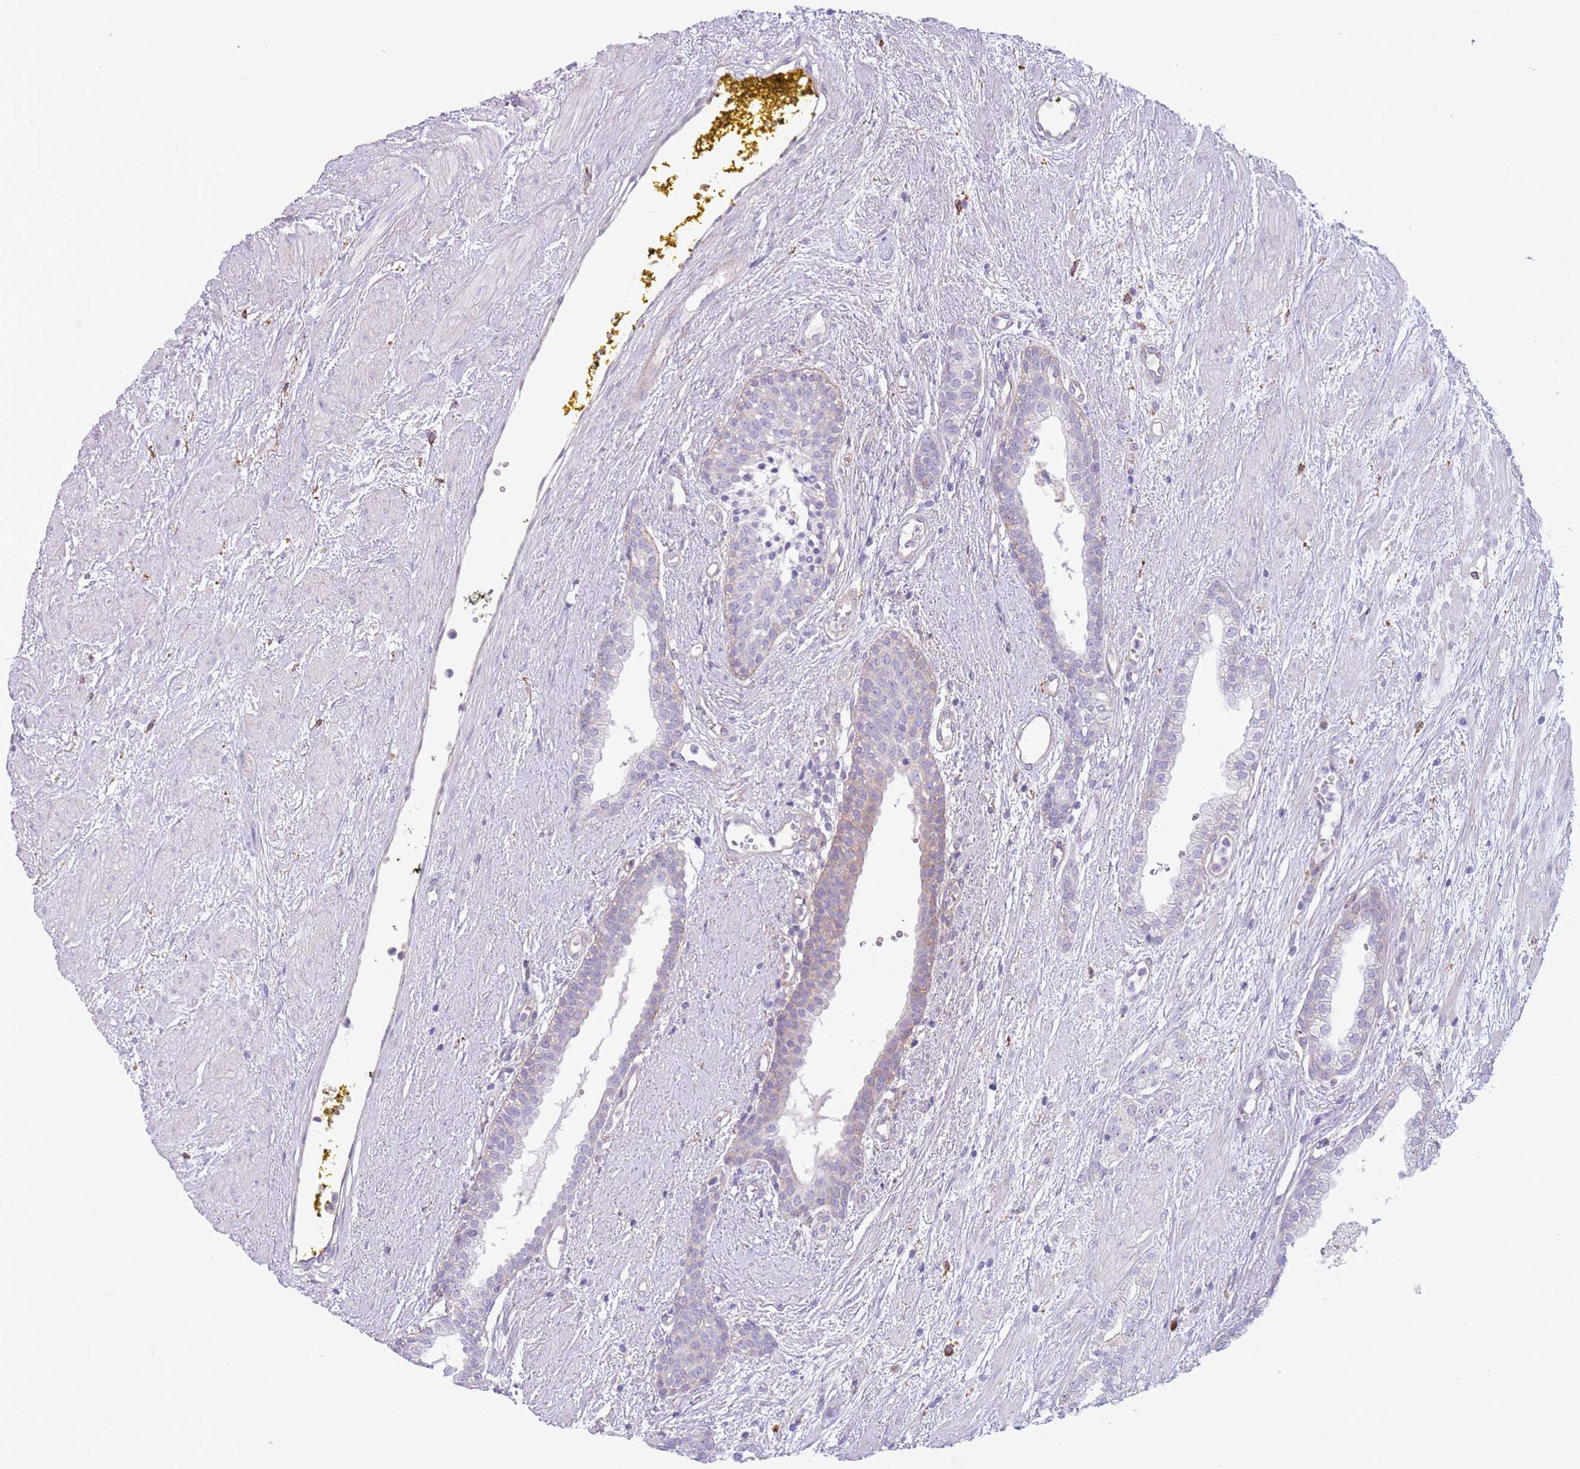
{"staining": {"intensity": "negative", "quantity": "none", "location": "none"}, "tissue": "prostate cancer", "cell_type": "Tumor cells", "image_type": "cancer", "snomed": [{"axis": "morphology", "description": "Adenocarcinoma, High grade"}, {"axis": "topography", "description": "Prostate"}], "caption": "DAB immunohistochemical staining of human prostate cancer (adenocarcinoma (high-grade)) reveals no significant positivity in tumor cells.", "gene": "SNX6", "patient": {"sex": "male", "age": 71}}